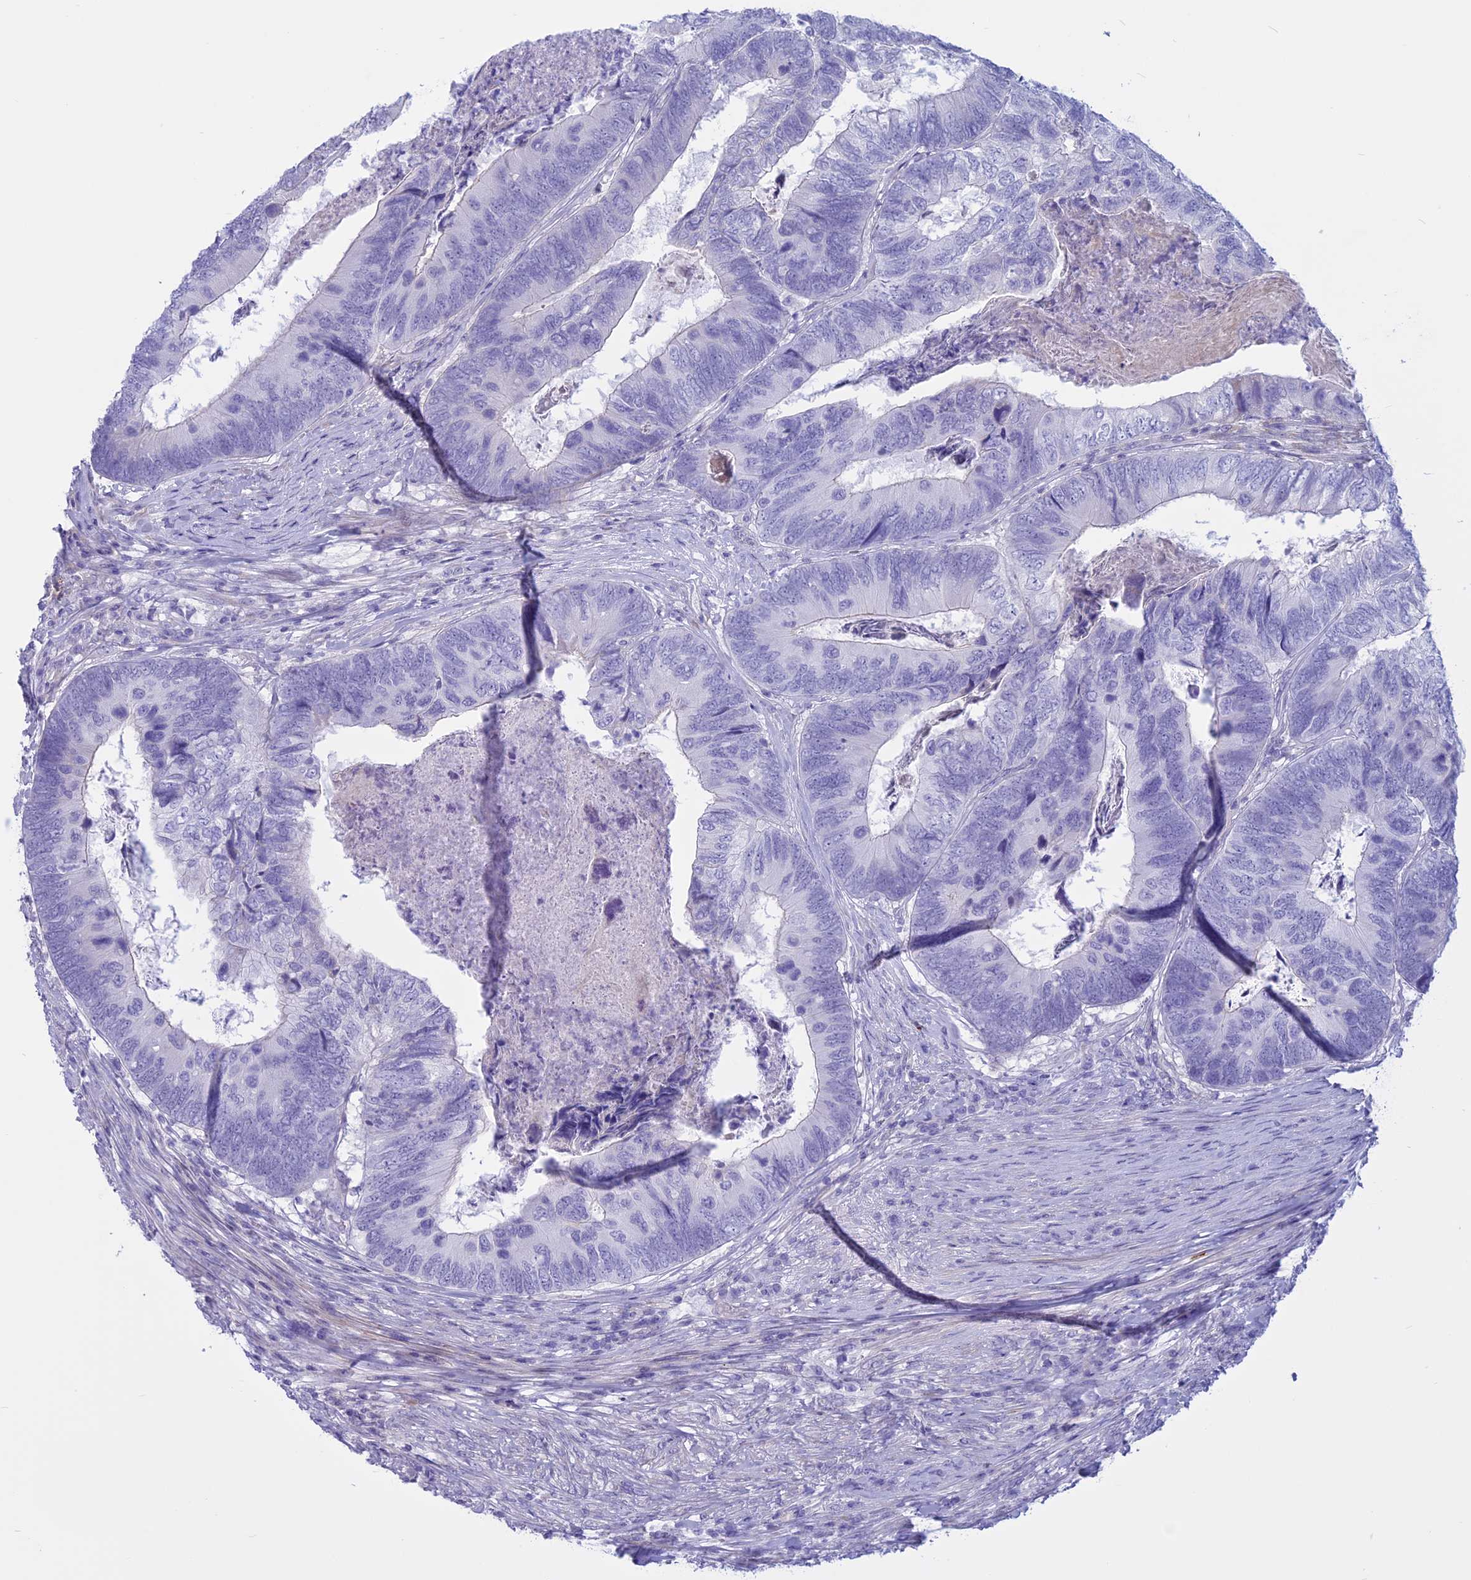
{"staining": {"intensity": "negative", "quantity": "none", "location": "none"}, "tissue": "colorectal cancer", "cell_type": "Tumor cells", "image_type": "cancer", "snomed": [{"axis": "morphology", "description": "Adenocarcinoma, NOS"}, {"axis": "topography", "description": "Colon"}], "caption": "Immunohistochemical staining of human adenocarcinoma (colorectal) reveals no significant positivity in tumor cells. (DAB (3,3'-diaminobenzidine) immunohistochemistry, high magnification).", "gene": "SPHKAP", "patient": {"sex": "female", "age": 67}}